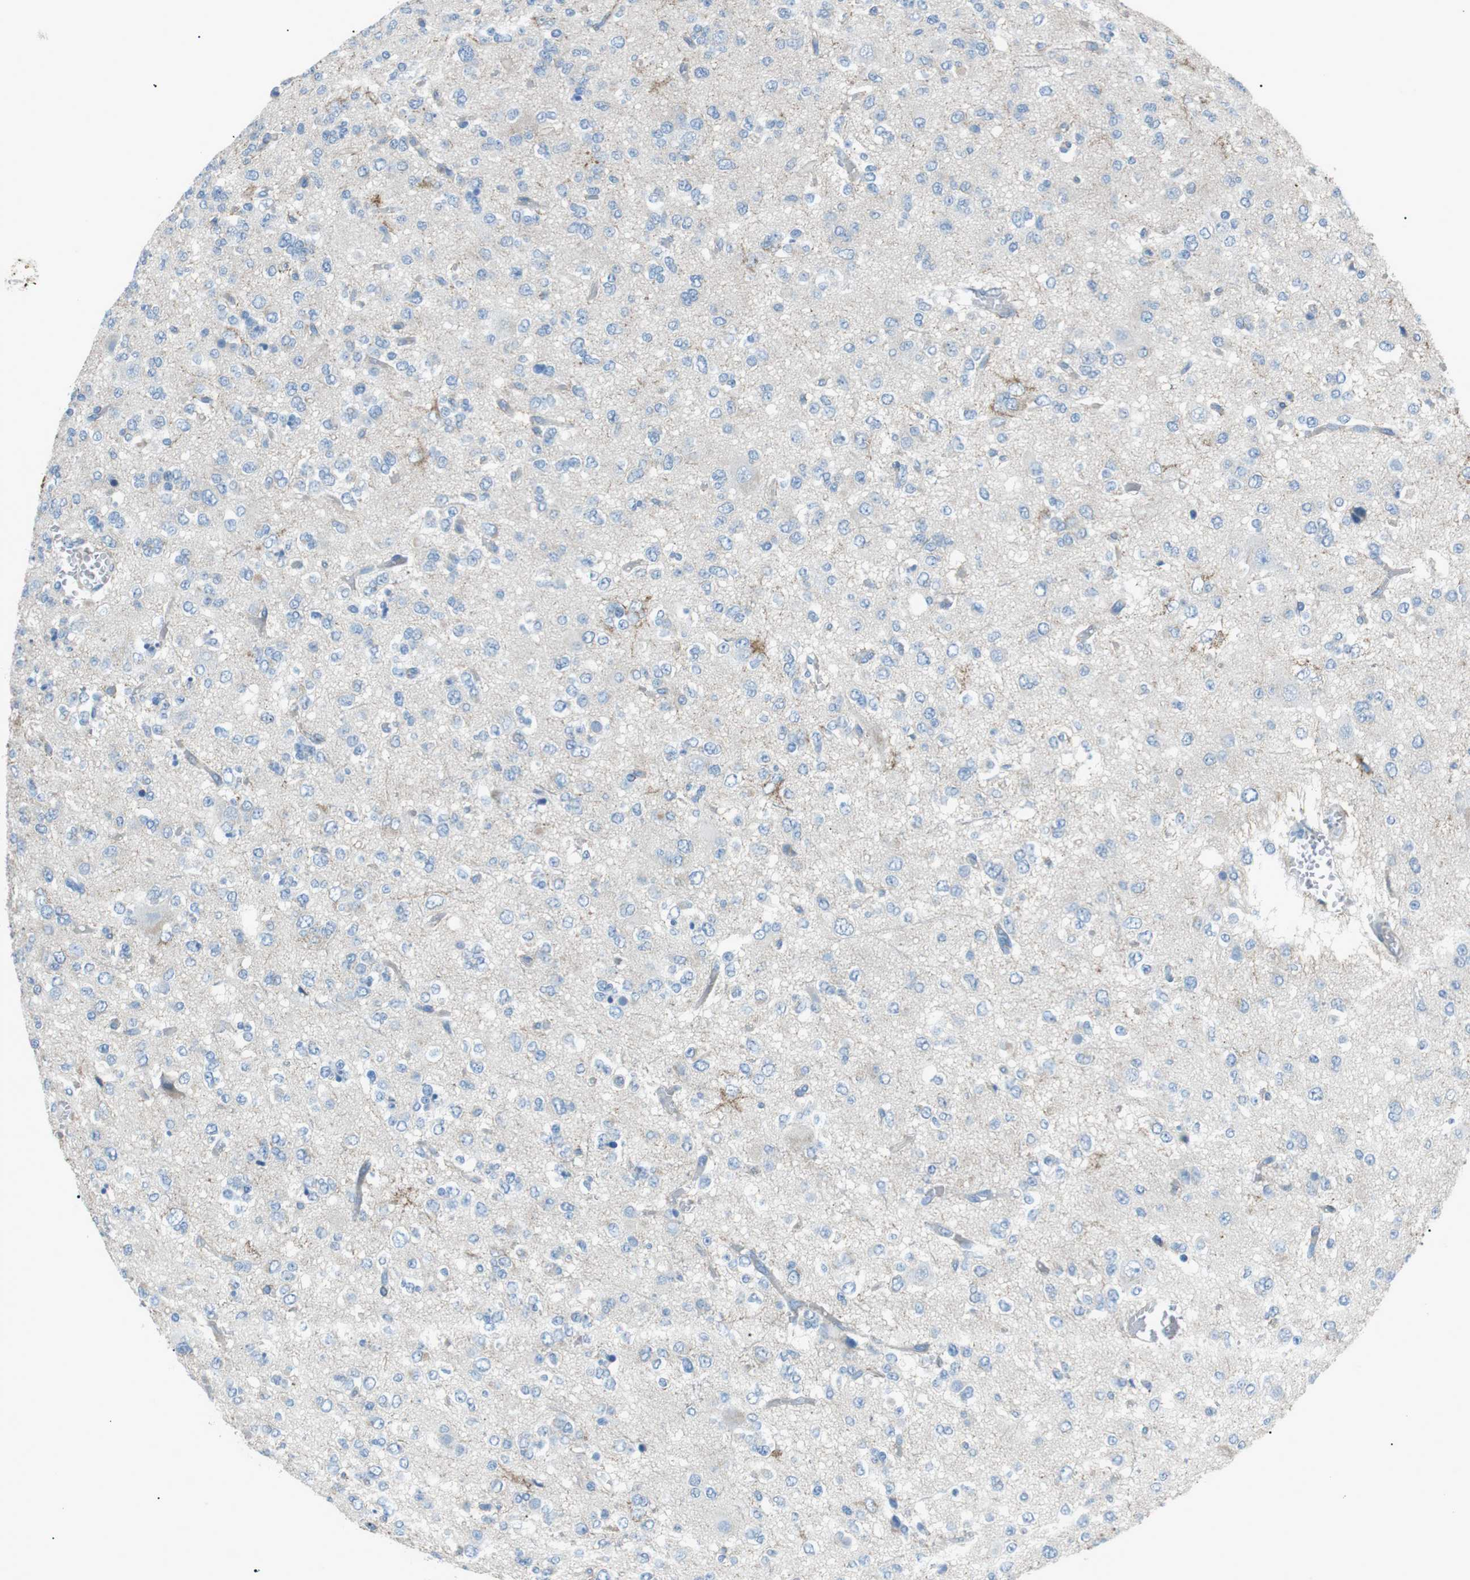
{"staining": {"intensity": "negative", "quantity": "none", "location": "none"}, "tissue": "glioma", "cell_type": "Tumor cells", "image_type": "cancer", "snomed": [{"axis": "morphology", "description": "Glioma, malignant, Low grade"}, {"axis": "topography", "description": "Brain"}], "caption": "Tumor cells are negative for protein expression in human malignant glioma (low-grade).", "gene": "MTARC2", "patient": {"sex": "male", "age": 38}}